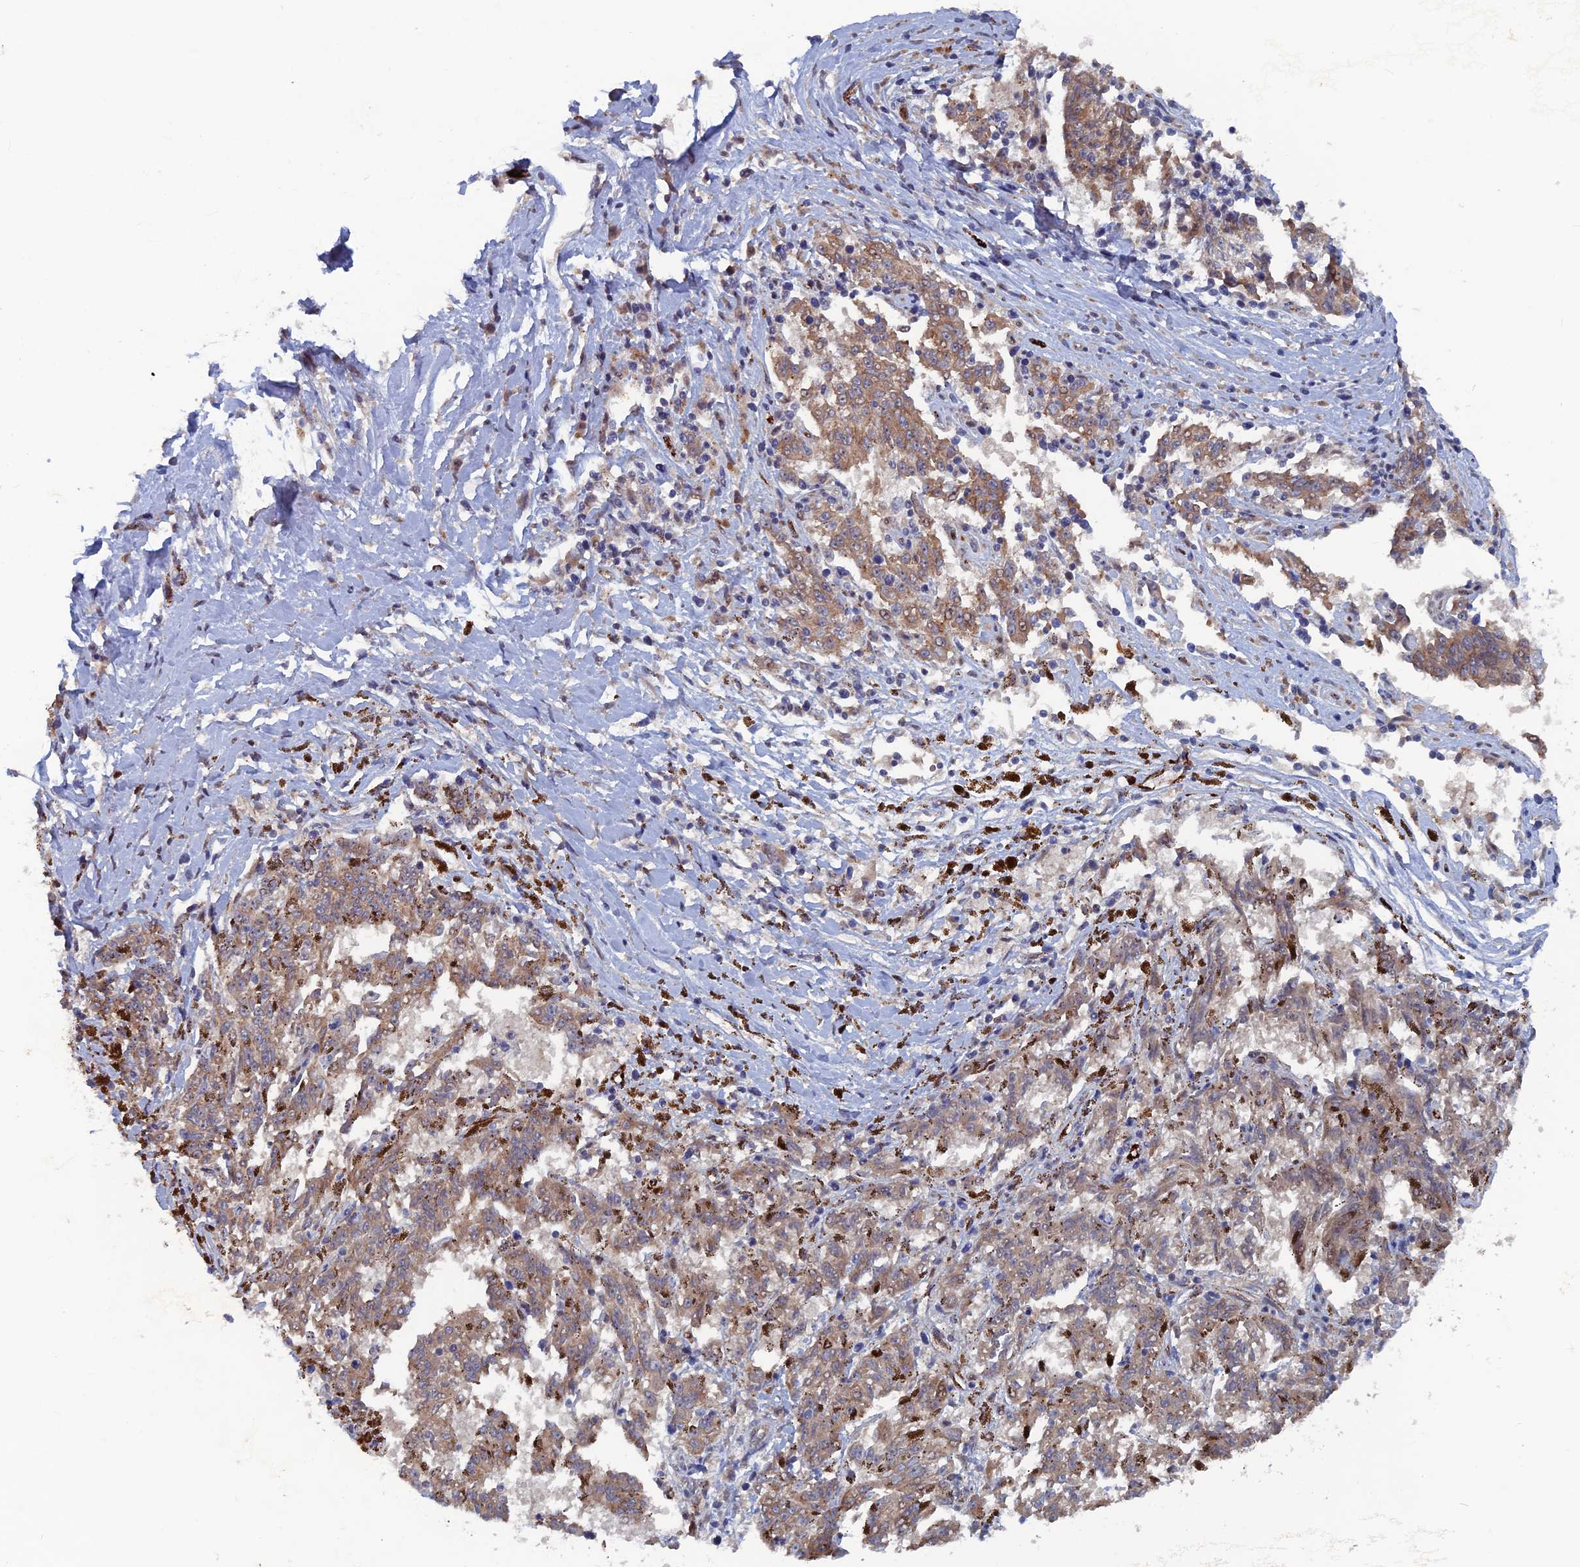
{"staining": {"intensity": "moderate", "quantity": ">75%", "location": "cytoplasmic/membranous"}, "tissue": "melanoma", "cell_type": "Tumor cells", "image_type": "cancer", "snomed": [{"axis": "morphology", "description": "Malignant melanoma, NOS"}, {"axis": "topography", "description": "Skin"}], "caption": "Protein staining displays moderate cytoplasmic/membranous expression in approximately >75% of tumor cells in malignant melanoma.", "gene": "SH3D21", "patient": {"sex": "female", "age": 72}}